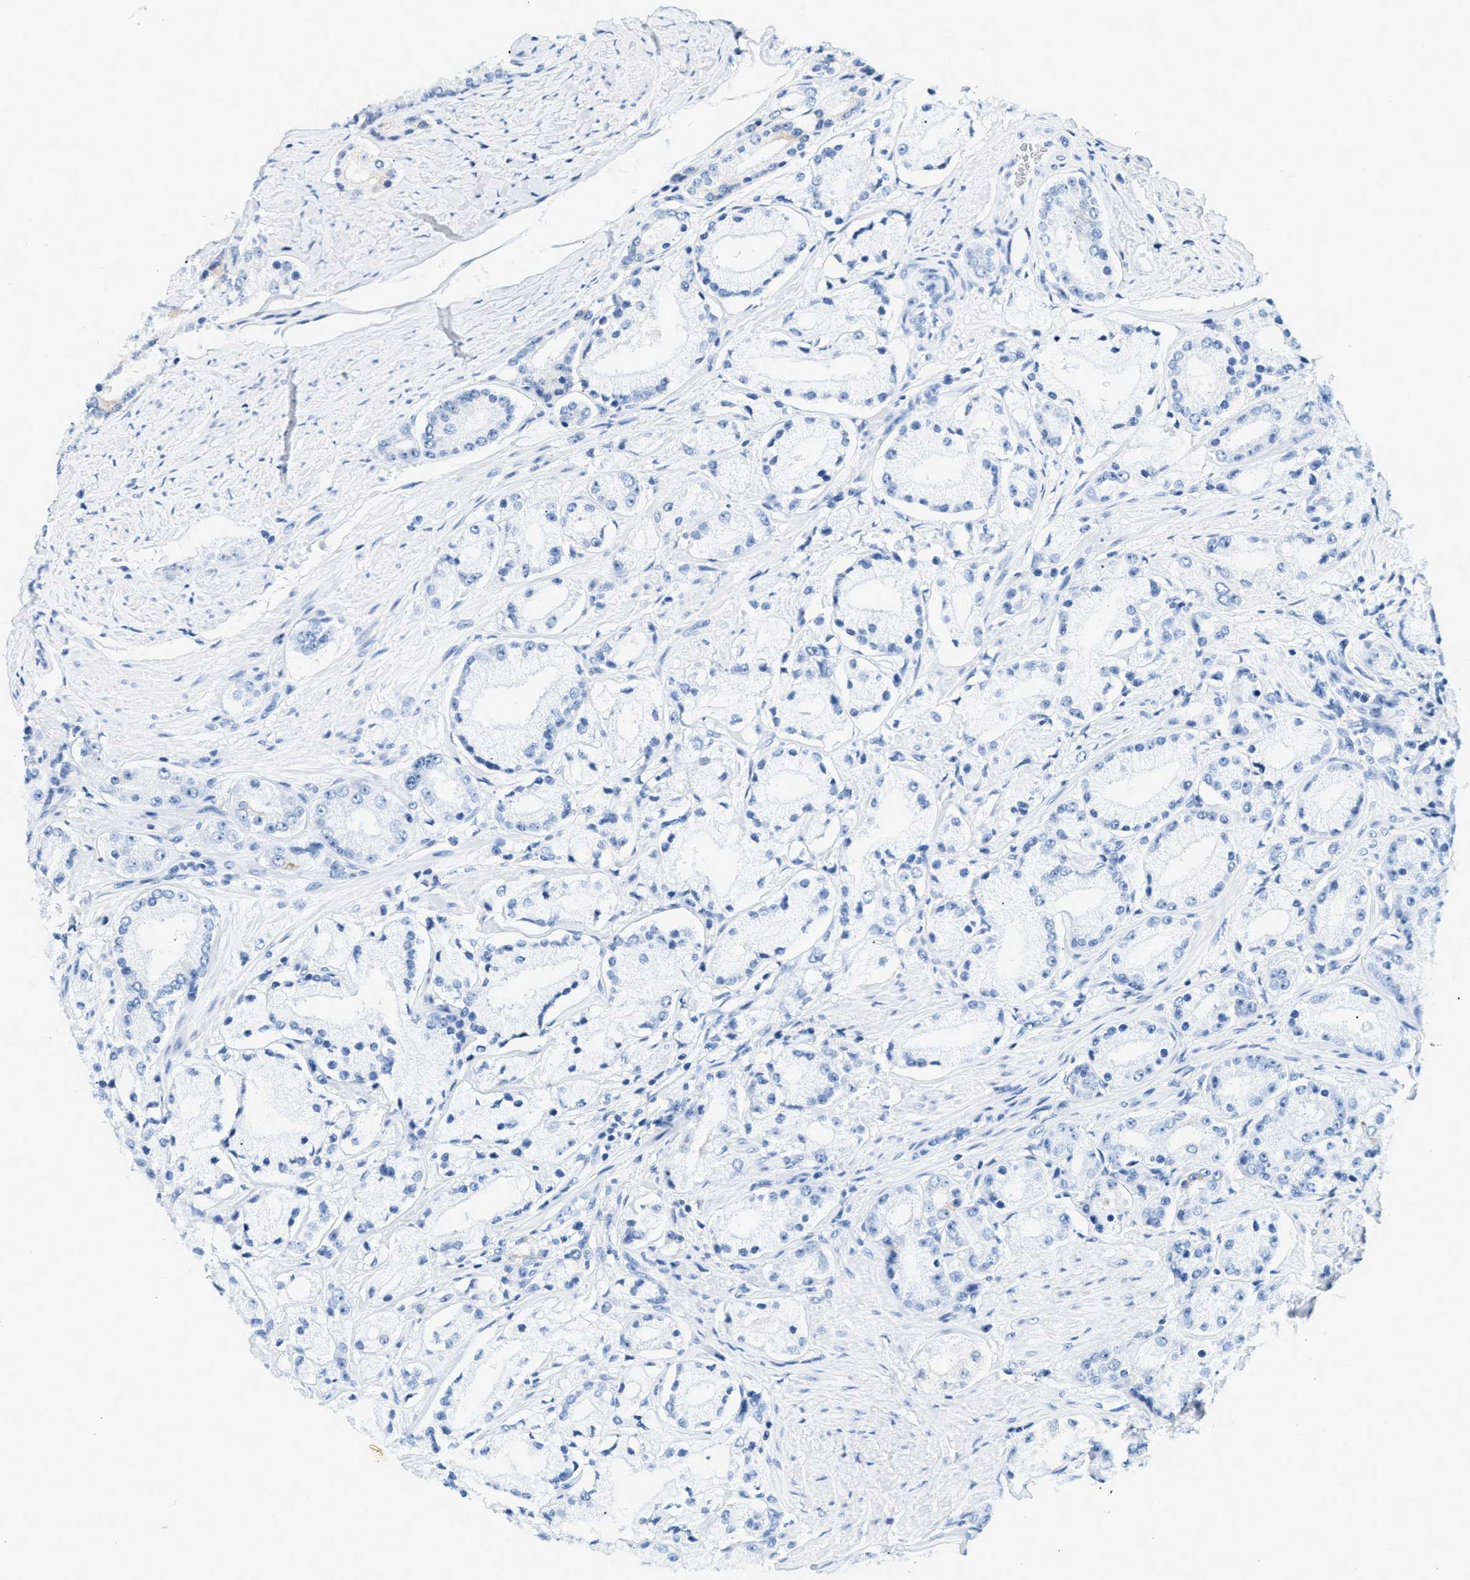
{"staining": {"intensity": "negative", "quantity": "none", "location": "none"}, "tissue": "prostate cancer", "cell_type": "Tumor cells", "image_type": "cancer", "snomed": [{"axis": "morphology", "description": "Adenocarcinoma, Low grade"}, {"axis": "topography", "description": "Prostate"}], "caption": "This is an IHC micrograph of human prostate adenocarcinoma (low-grade). There is no positivity in tumor cells.", "gene": "STXBP2", "patient": {"sex": "male", "age": 63}}